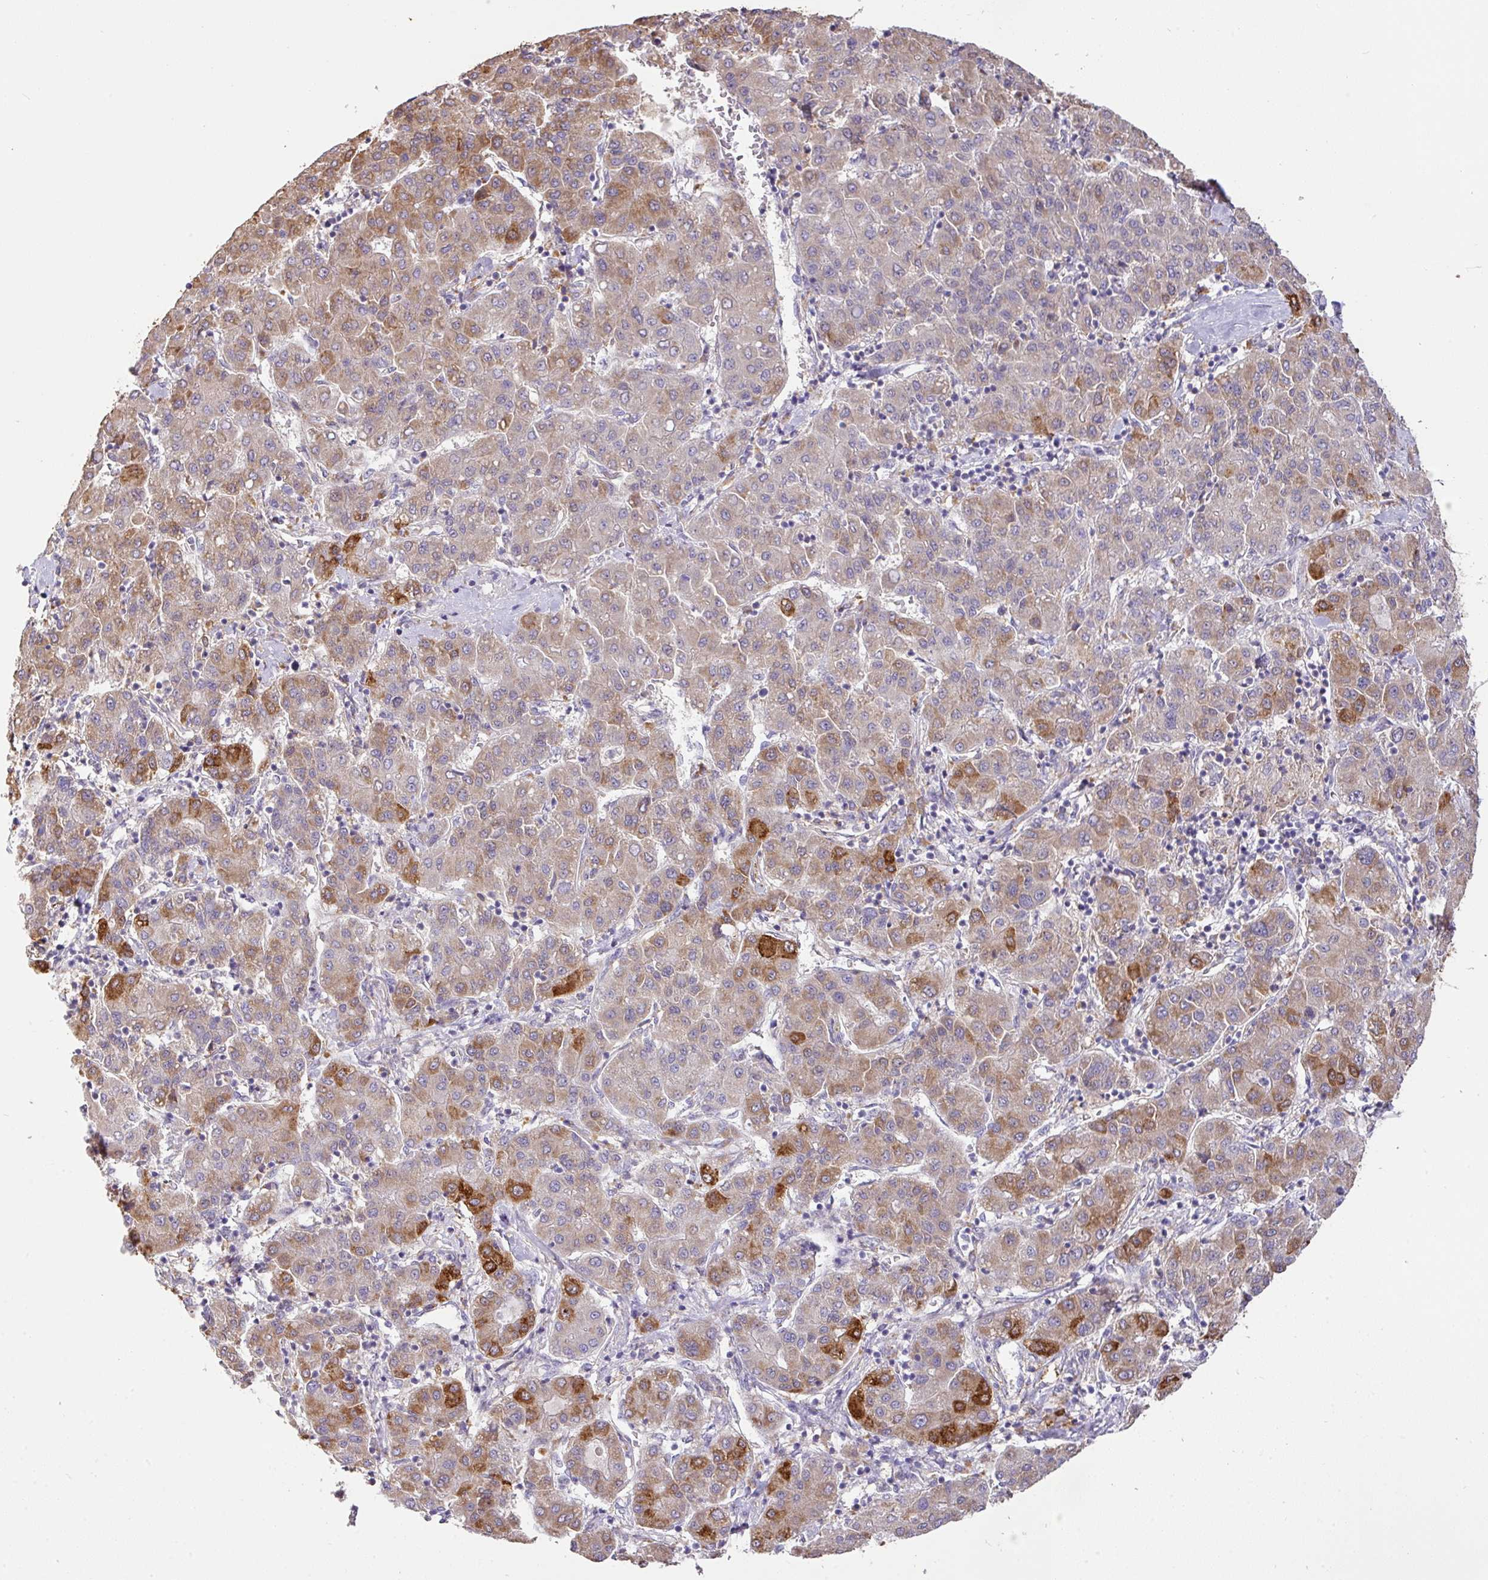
{"staining": {"intensity": "strong", "quantity": "<25%", "location": "cytoplasmic/membranous"}, "tissue": "liver cancer", "cell_type": "Tumor cells", "image_type": "cancer", "snomed": [{"axis": "morphology", "description": "Carcinoma, Hepatocellular, NOS"}, {"axis": "topography", "description": "Liver"}], "caption": "This histopathology image exhibits IHC staining of hepatocellular carcinoma (liver), with medium strong cytoplasmic/membranous expression in about <25% of tumor cells.", "gene": "GCNT7", "patient": {"sex": "male", "age": 65}}